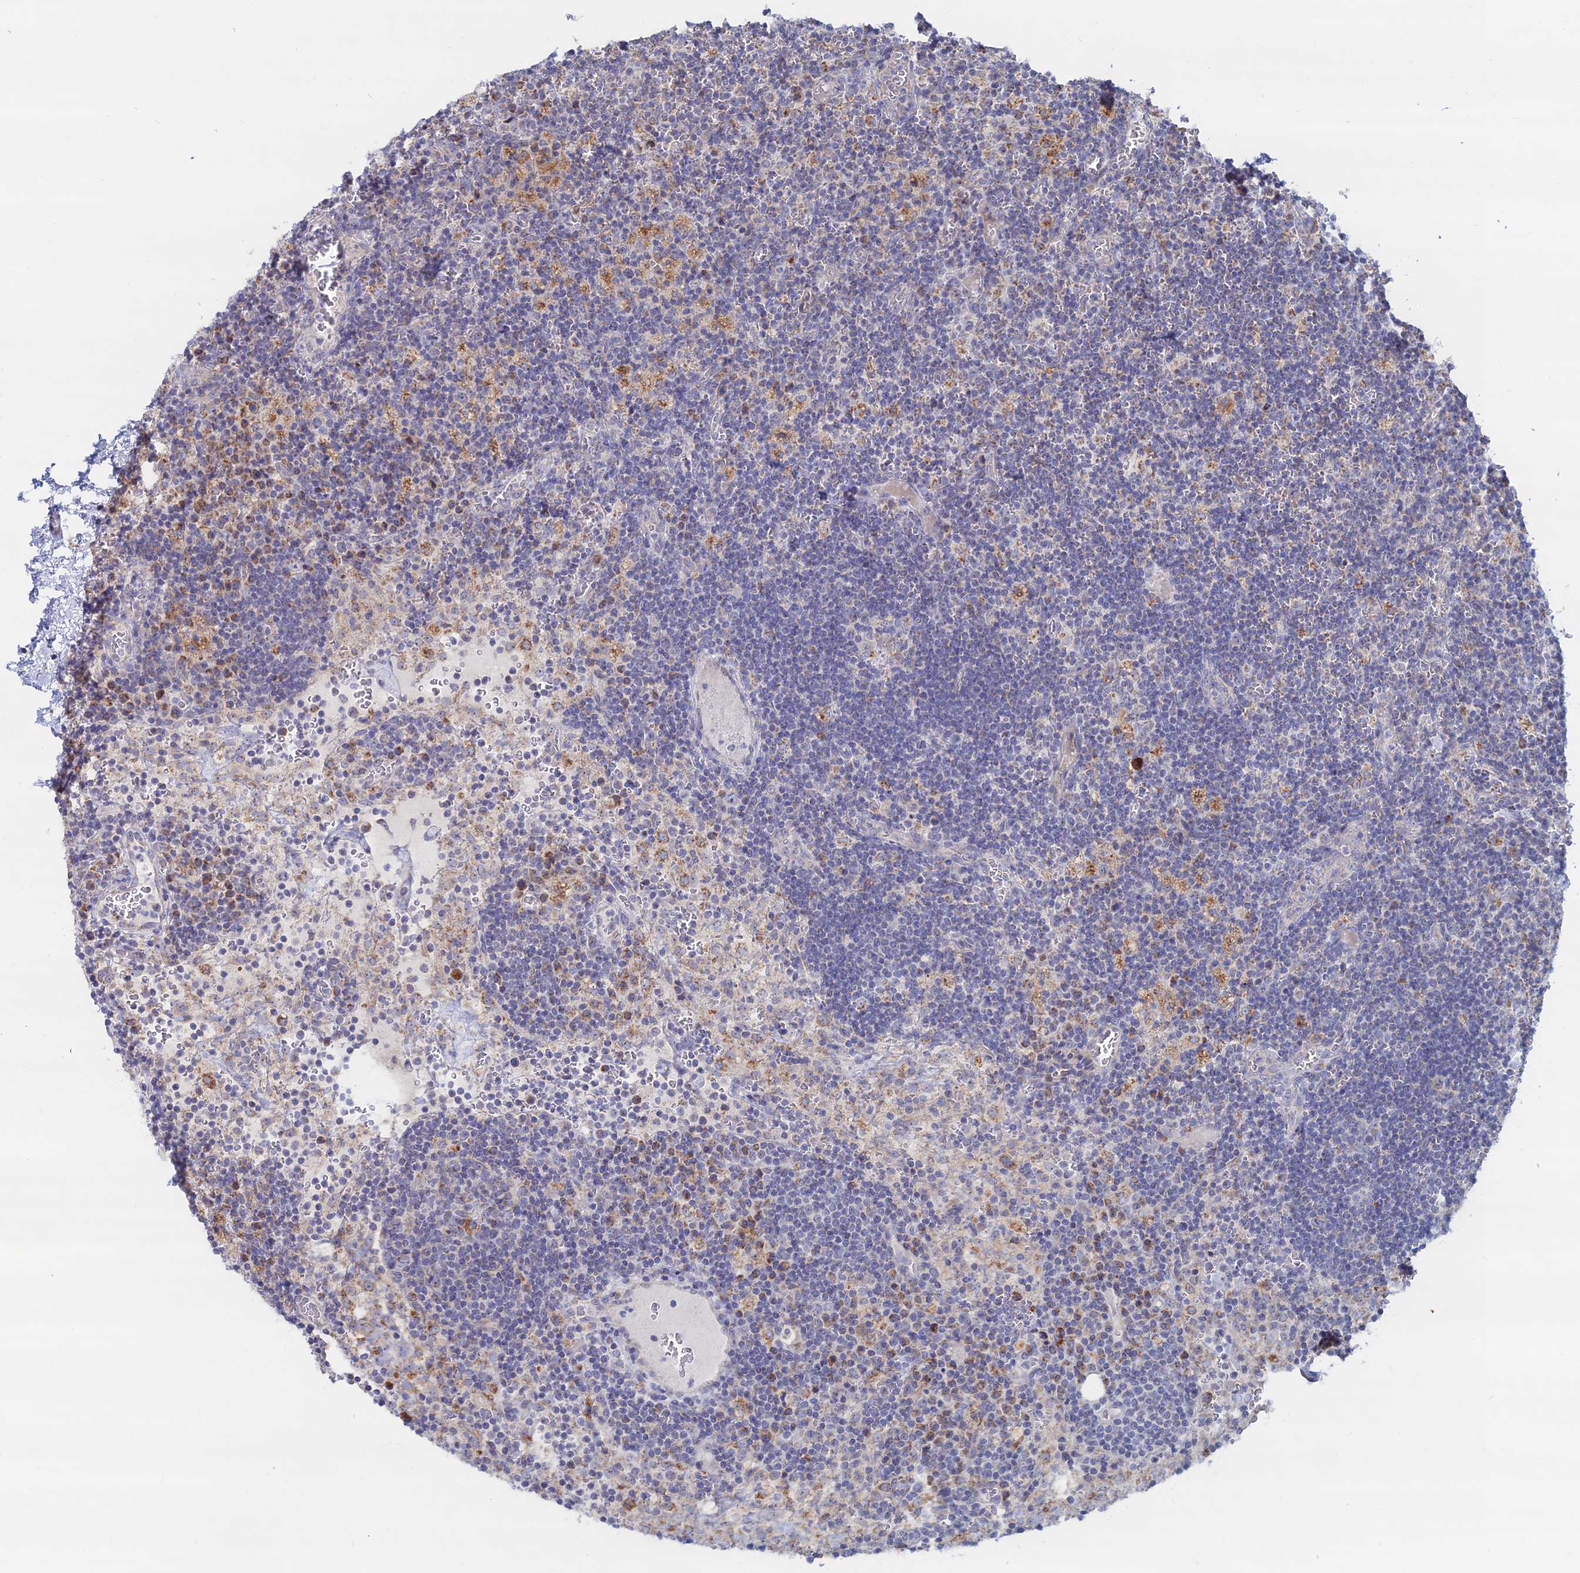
{"staining": {"intensity": "moderate", "quantity": "<25%", "location": "cytoplasmic/membranous"}, "tissue": "lymph node", "cell_type": "Non-germinal center cells", "image_type": "normal", "snomed": [{"axis": "morphology", "description": "Normal tissue, NOS"}, {"axis": "topography", "description": "Lymph node"}], "caption": "Protein expression analysis of unremarkable lymph node shows moderate cytoplasmic/membranous staining in approximately <25% of non-germinal center cells.", "gene": "MPC1", "patient": {"sex": "male", "age": 58}}